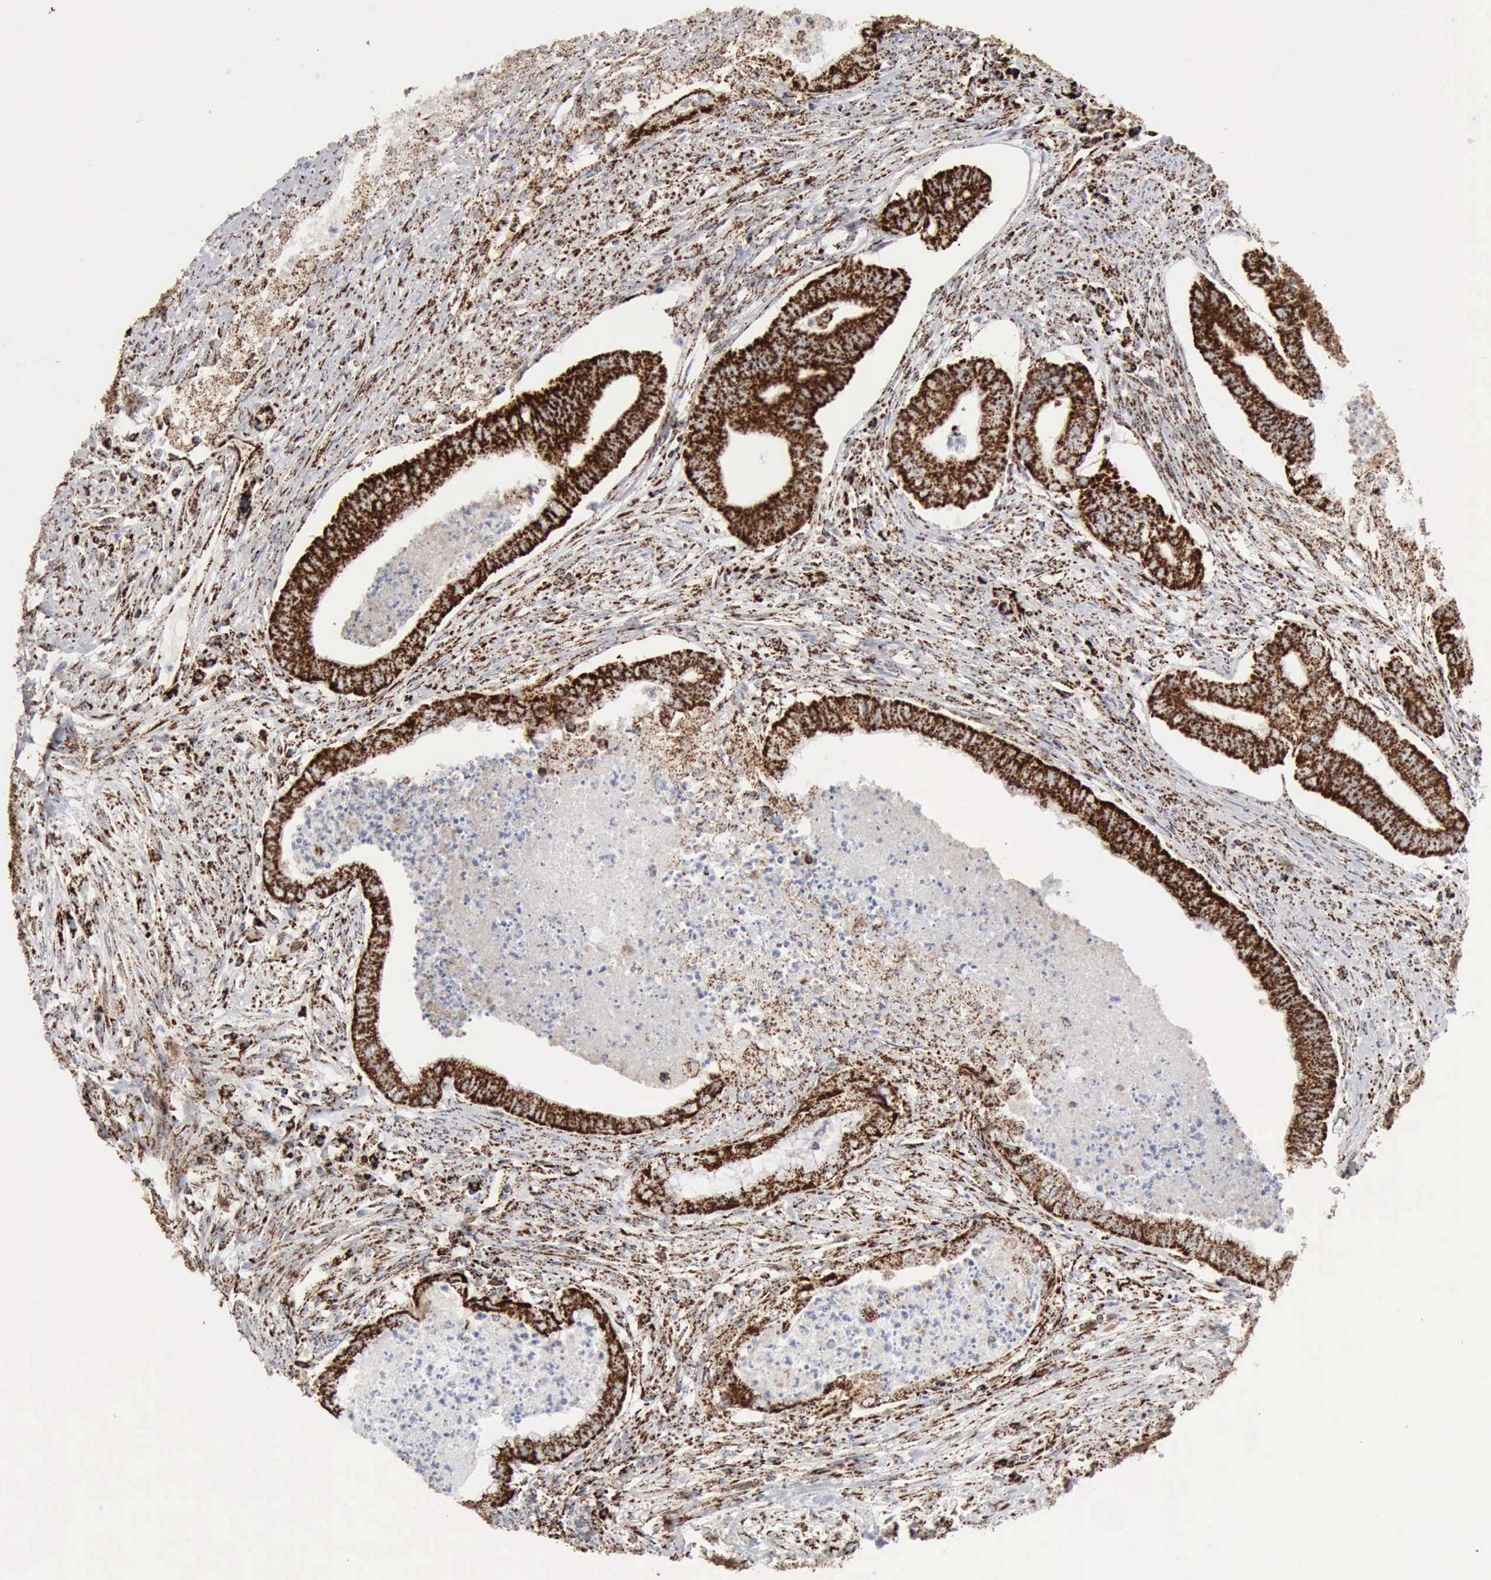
{"staining": {"intensity": "strong", "quantity": ">75%", "location": "cytoplasmic/membranous"}, "tissue": "endometrial cancer", "cell_type": "Tumor cells", "image_type": "cancer", "snomed": [{"axis": "morphology", "description": "Necrosis, NOS"}, {"axis": "morphology", "description": "Adenocarcinoma, NOS"}, {"axis": "topography", "description": "Endometrium"}], "caption": "IHC histopathology image of neoplastic tissue: endometrial adenocarcinoma stained using IHC displays high levels of strong protein expression localized specifically in the cytoplasmic/membranous of tumor cells, appearing as a cytoplasmic/membranous brown color.", "gene": "ACO2", "patient": {"sex": "female", "age": 79}}